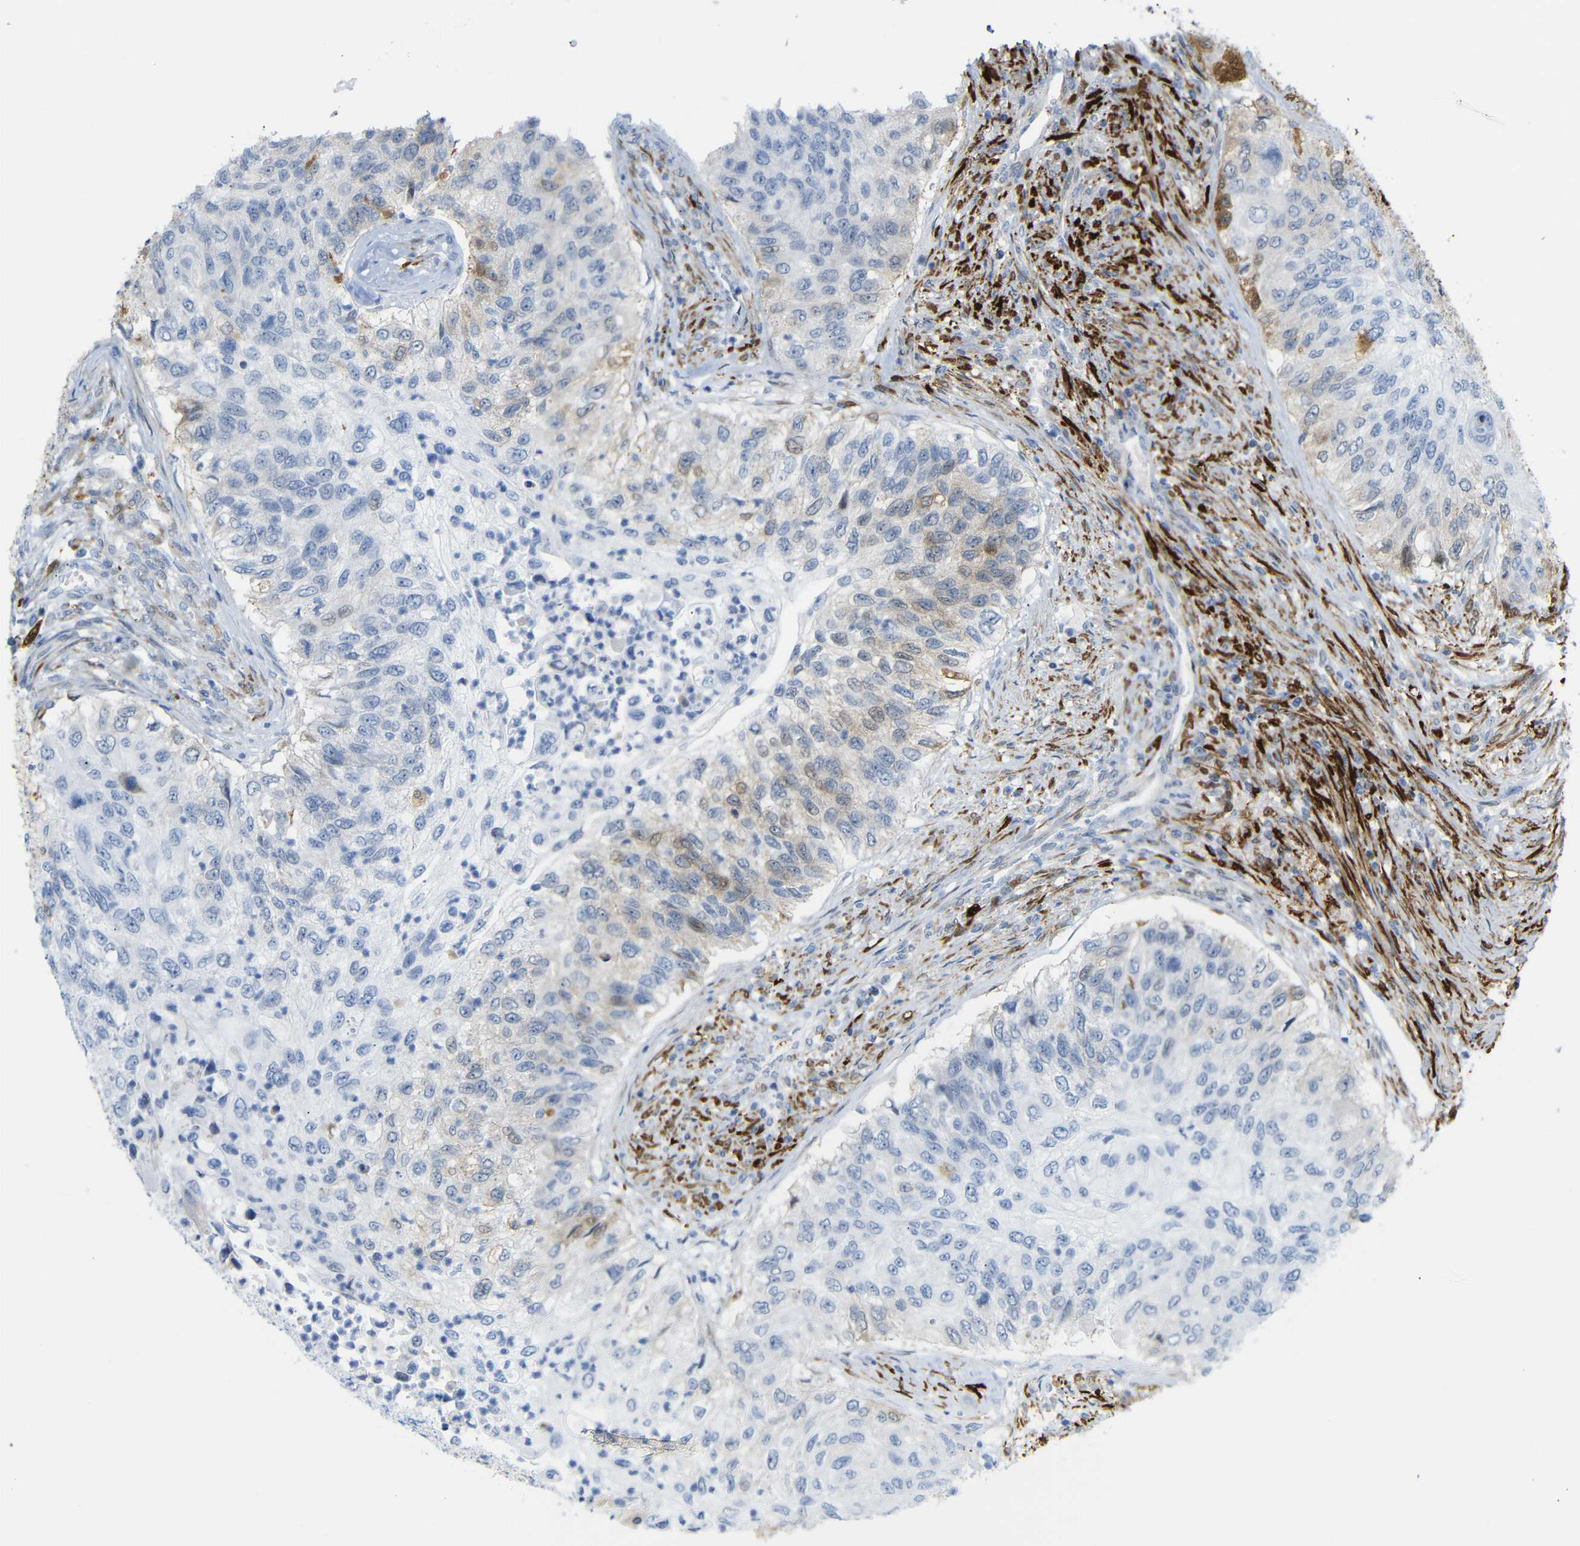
{"staining": {"intensity": "weak", "quantity": "<25%", "location": "cytoplasmic/membranous,nuclear"}, "tissue": "urothelial cancer", "cell_type": "Tumor cells", "image_type": "cancer", "snomed": [{"axis": "morphology", "description": "Urothelial carcinoma, High grade"}, {"axis": "topography", "description": "Urinary bladder"}], "caption": "Urothelial cancer was stained to show a protein in brown. There is no significant staining in tumor cells.", "gene": "MT1A", "patient": {"sex": "female", "age": 60}}